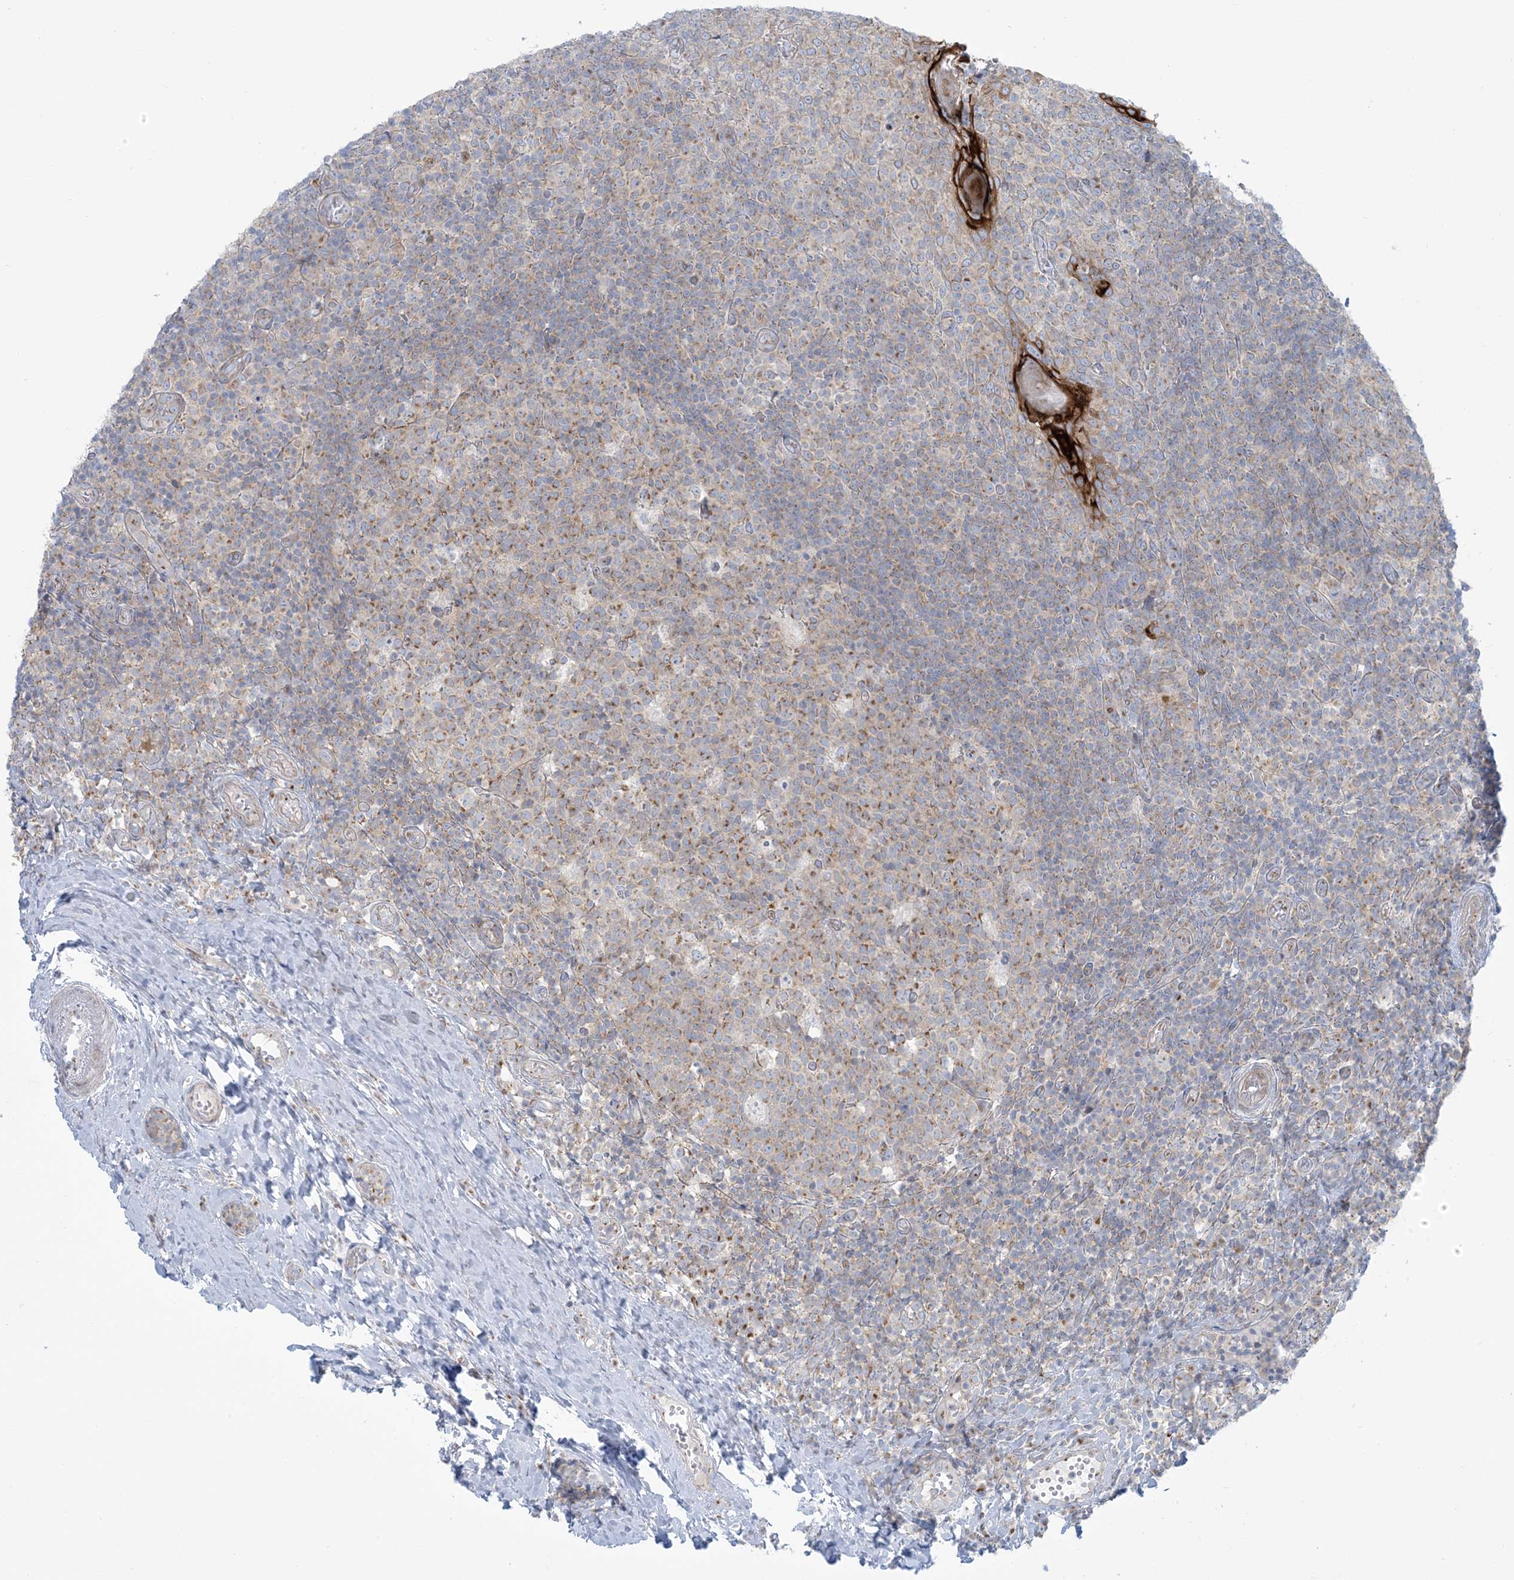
{"staining": {"intensity": "moderate", "quantity": "25%-75%", "location": "cytoplasmic/membranous"}, "tissue": "tonsil", "cell_type": "Germinal center cells", "image_type": "normal", "snomed": [{"axis": "morphology", "description": "Normal tissue, NOS"}, {"axis": "topography", "description": "Tonsil"}], "caption": "DAB (3,3'-diaminobenzidine) immunohistochemical staining of benign human tonsil exhibits moderate cytoplasmic/membranous protein positivity in about 25%-75% of germinal center cells.", "gene": "AFTPH", "patient": {"sex": "female", "age": 19}}